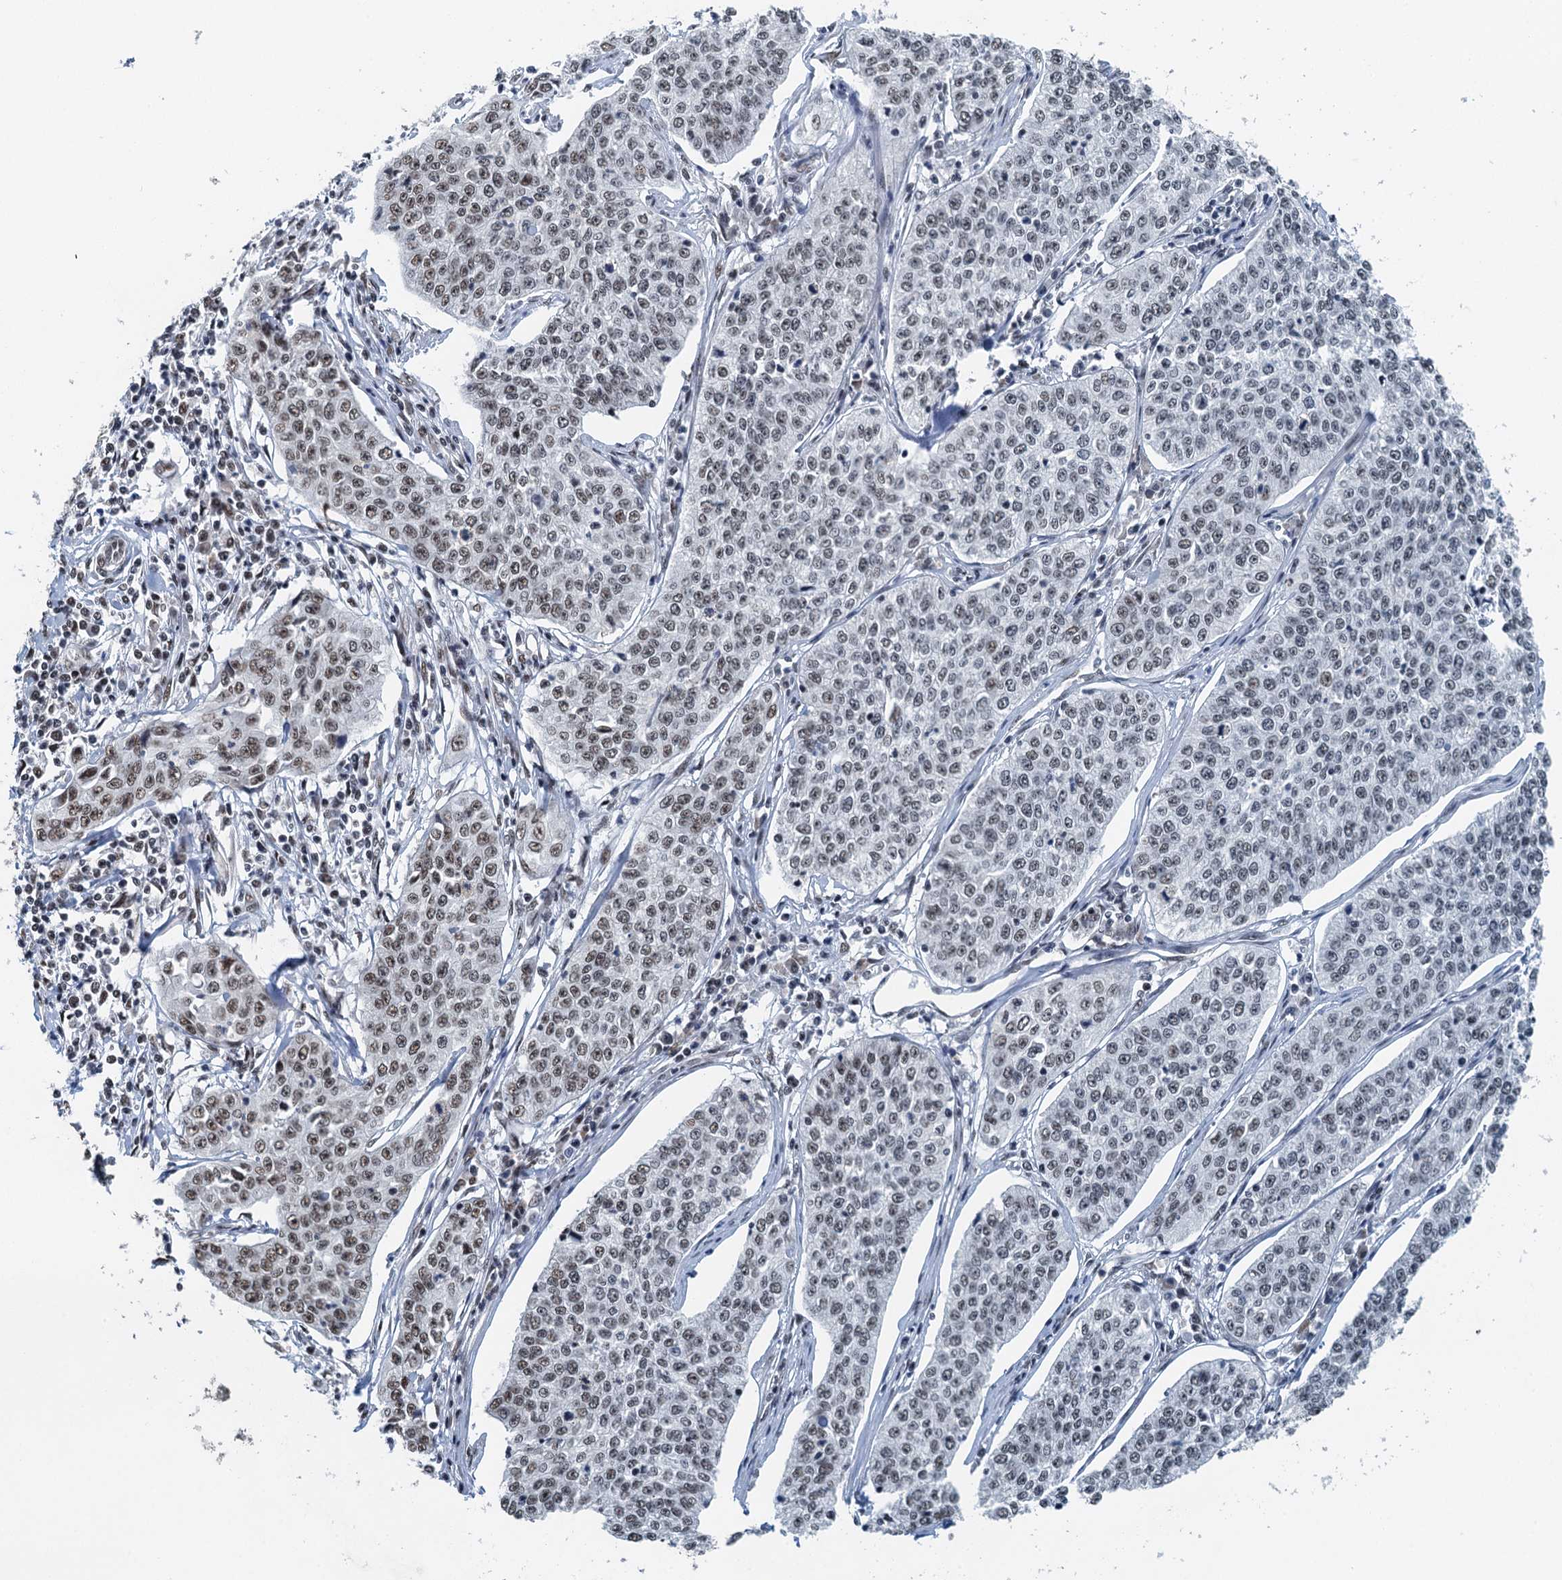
{"staining": {"intensity": "weak", "quantity": ">75%", "location": "nuclear"}, "tissue": "cervical cancer", "cell_type": "Tumor cells", "image_type": "cancer", "snomed": [{"axis": "morphology", "description": "Squamous cell carcinoma, NOS"}, {"axis": "topography", "description": "Cervix"}], "caption": "Squamous cell carcinoma (cervical) tissue demonstrates weak nuclear positivity in about >75% of tumor cells The staining is performed using DAB (3,3'-diaminobenzidine) brown chromogen to label protein expression. The nuclei are counter-stained blue using hematoxylin.", "gene": "MTA3", "patient": {"sex": "female", "age": 35}}